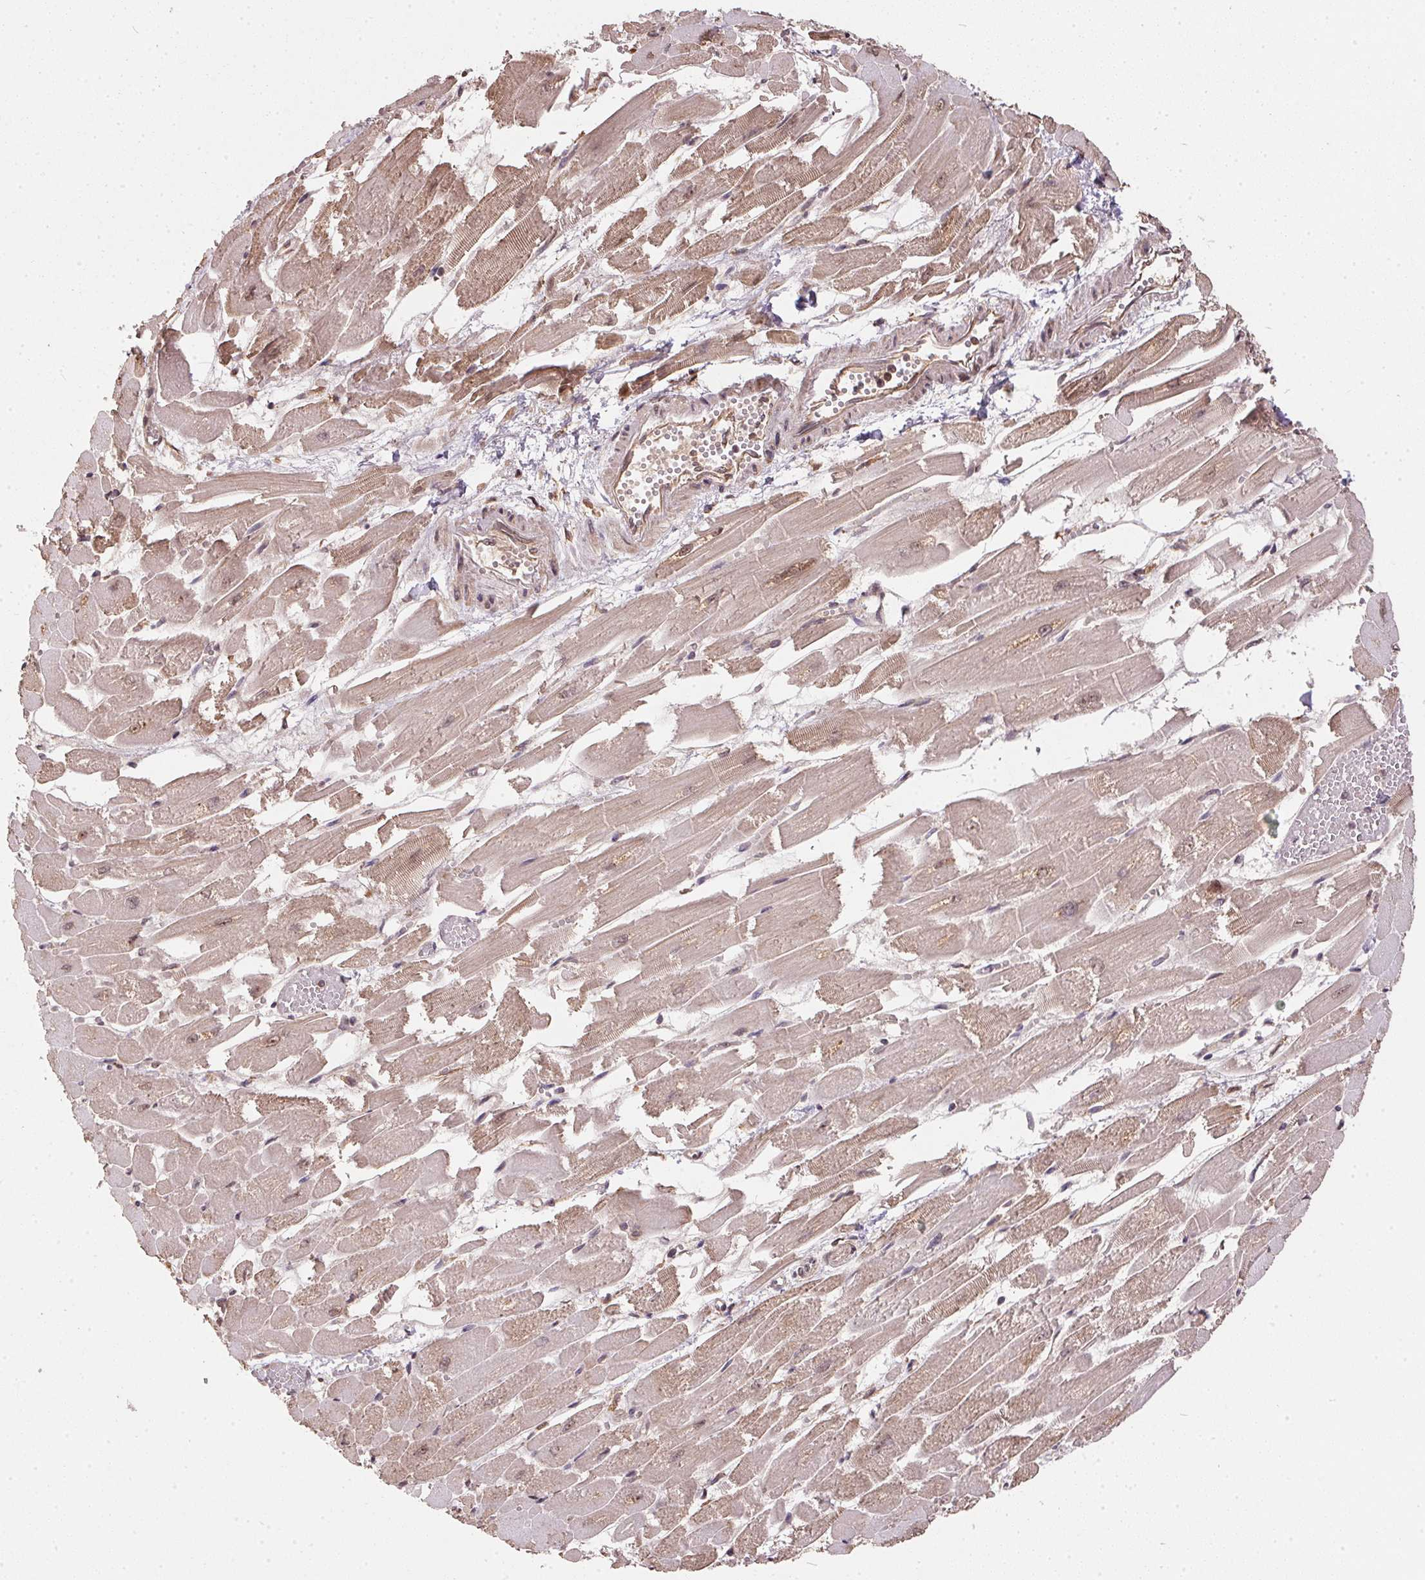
{"staining": {"intensity": "weak", "quantity": ">75%", "location": "cytoplasmic/membranous"}, "tissue": "heart muscle", "cell_type": "Cardiomyocytes", "image_type": "normal", "snomed": [{"axis": "morphology", "description": "Normal tissue, NOS"}, {"axis": "topography", "description": "Heart"}], "caption": "Immunohistochemical staining of unremarkable human heart muscle reveals >75% levels of weak cytoplasmic/membranous protein staining in about >75% of cardiomyocytes.", "gene": "EIF2S1", "patient": {"sex": "female", "age": 52}}